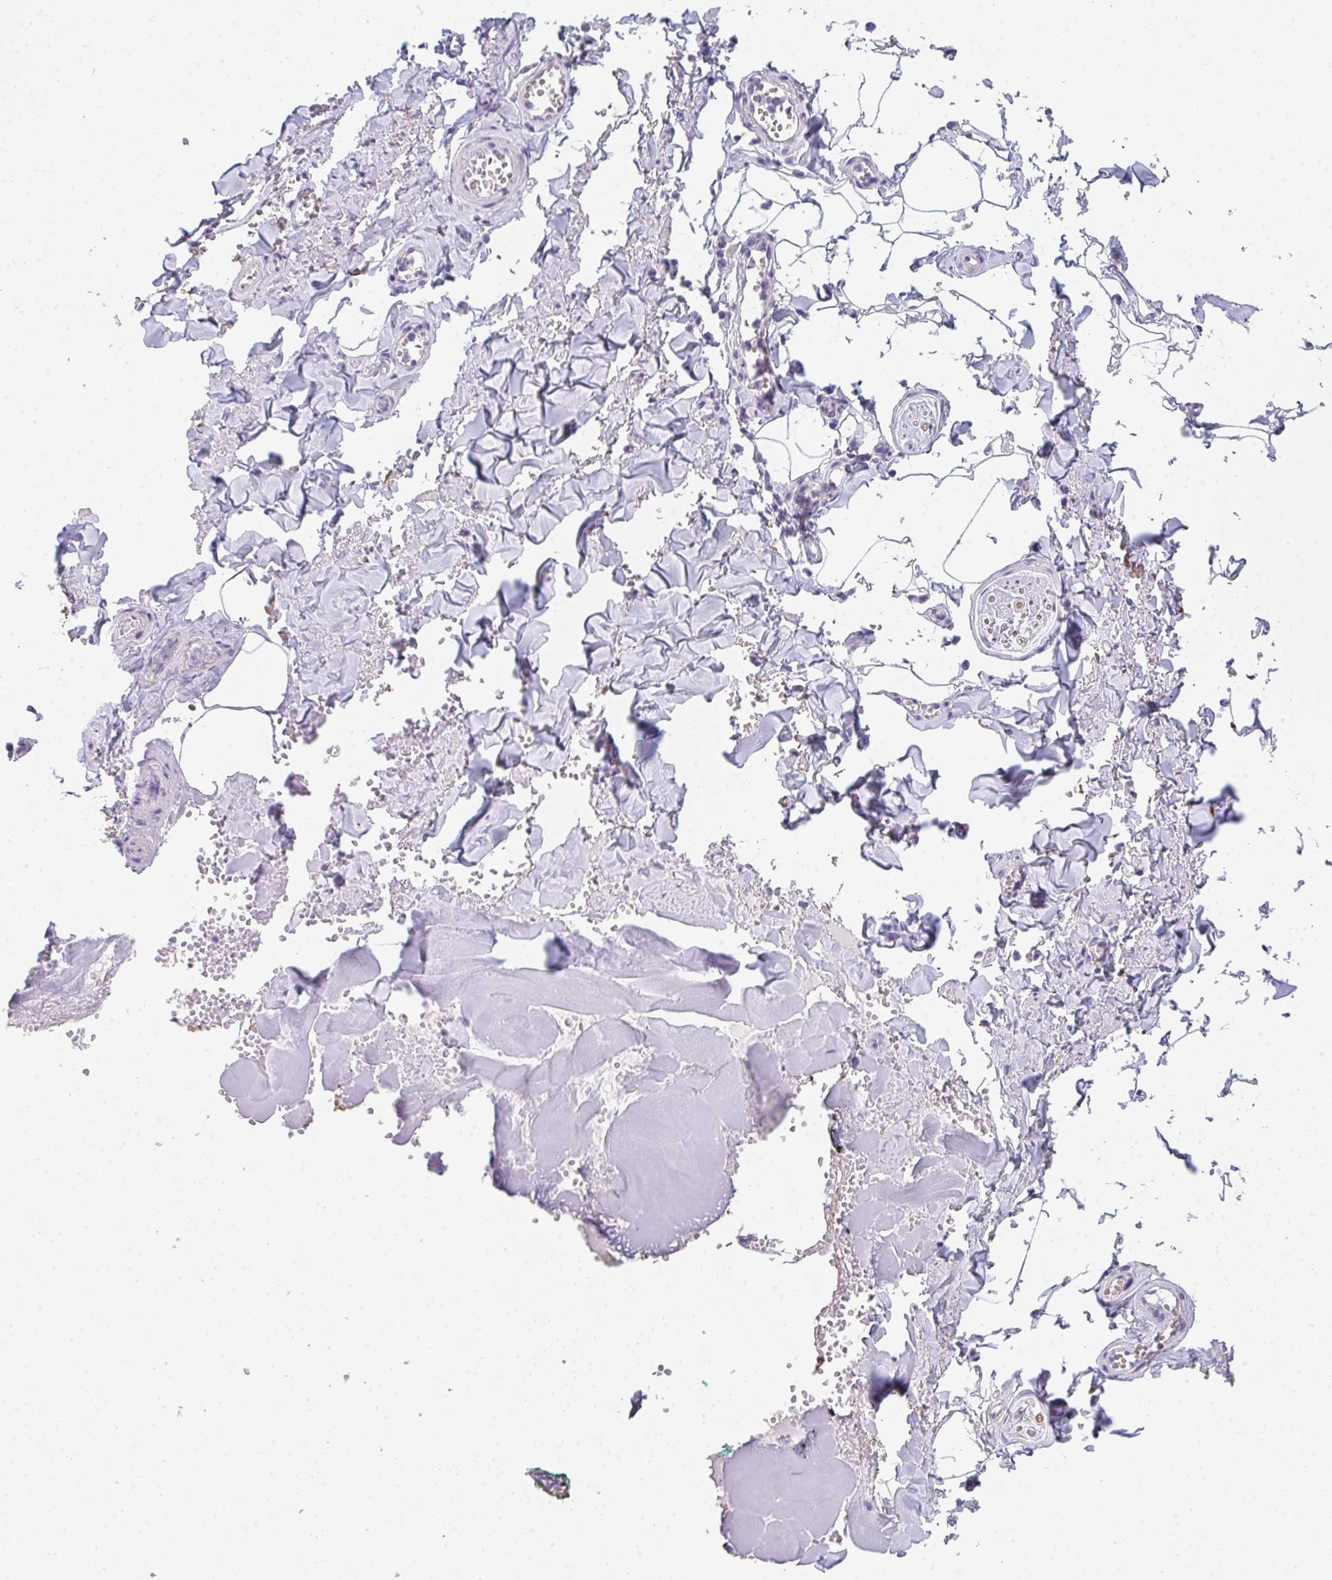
{"staining": {"intensity": "negative", "quantity": "none", "location": "none"}, "tissue": "adipose tissue", "cell_type": "Adipocytes", "image_type": "normal", "snomed": [{"axis": "morphology", "description": "Normal tissue, NOS"}, {"axis": "topography", "description": "Vulva"}, {"axis": "topography", "description": "Peripheral nerve tissue"}], "caption": "Adipocytes show no significant positivity in benign adipose tissue. (DAB (3,3'-diaminobenzidine) IHC visualized using brightfield microscopy, high magnification).", "gene": "DBN1", "patient": {"sex": "female", "age": 66}}